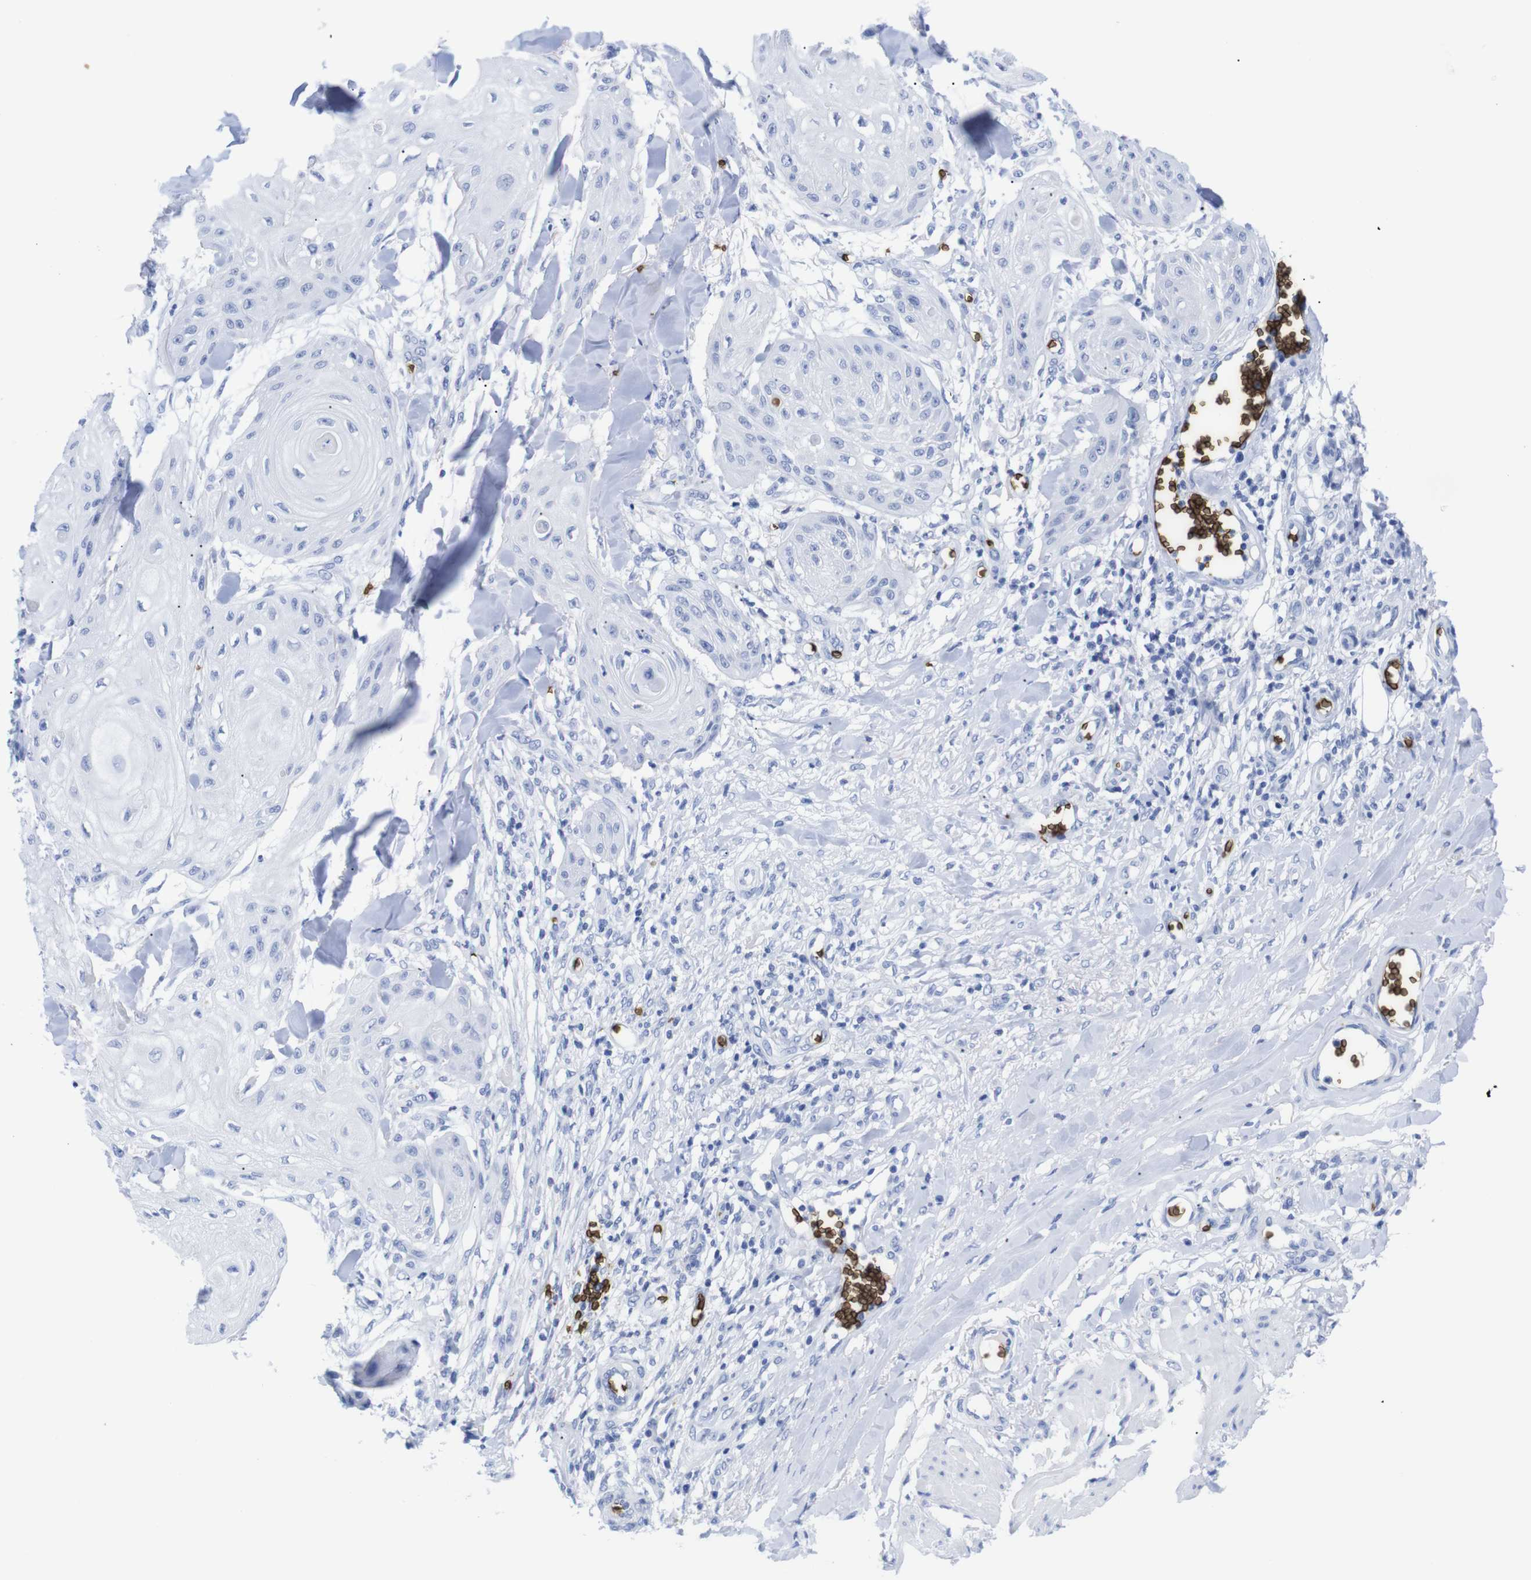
{"staining": {"intensity": "negative", "quantity": "none", "location": "none"}, "tissue": "skin cancer", "cell_type": "Tumor cells", "image_type": "cancer", "snomed": [{"axis": "morphology", "description": "Squamous cell carcinoma, NOS"}, {"axis": "topography", "description": "Skin"}], "caption": "An image of human skin cancer is negative for staining in tumor cells.", "gene": "S1PR2", "patient": {"sex": "male", "age": 74}}